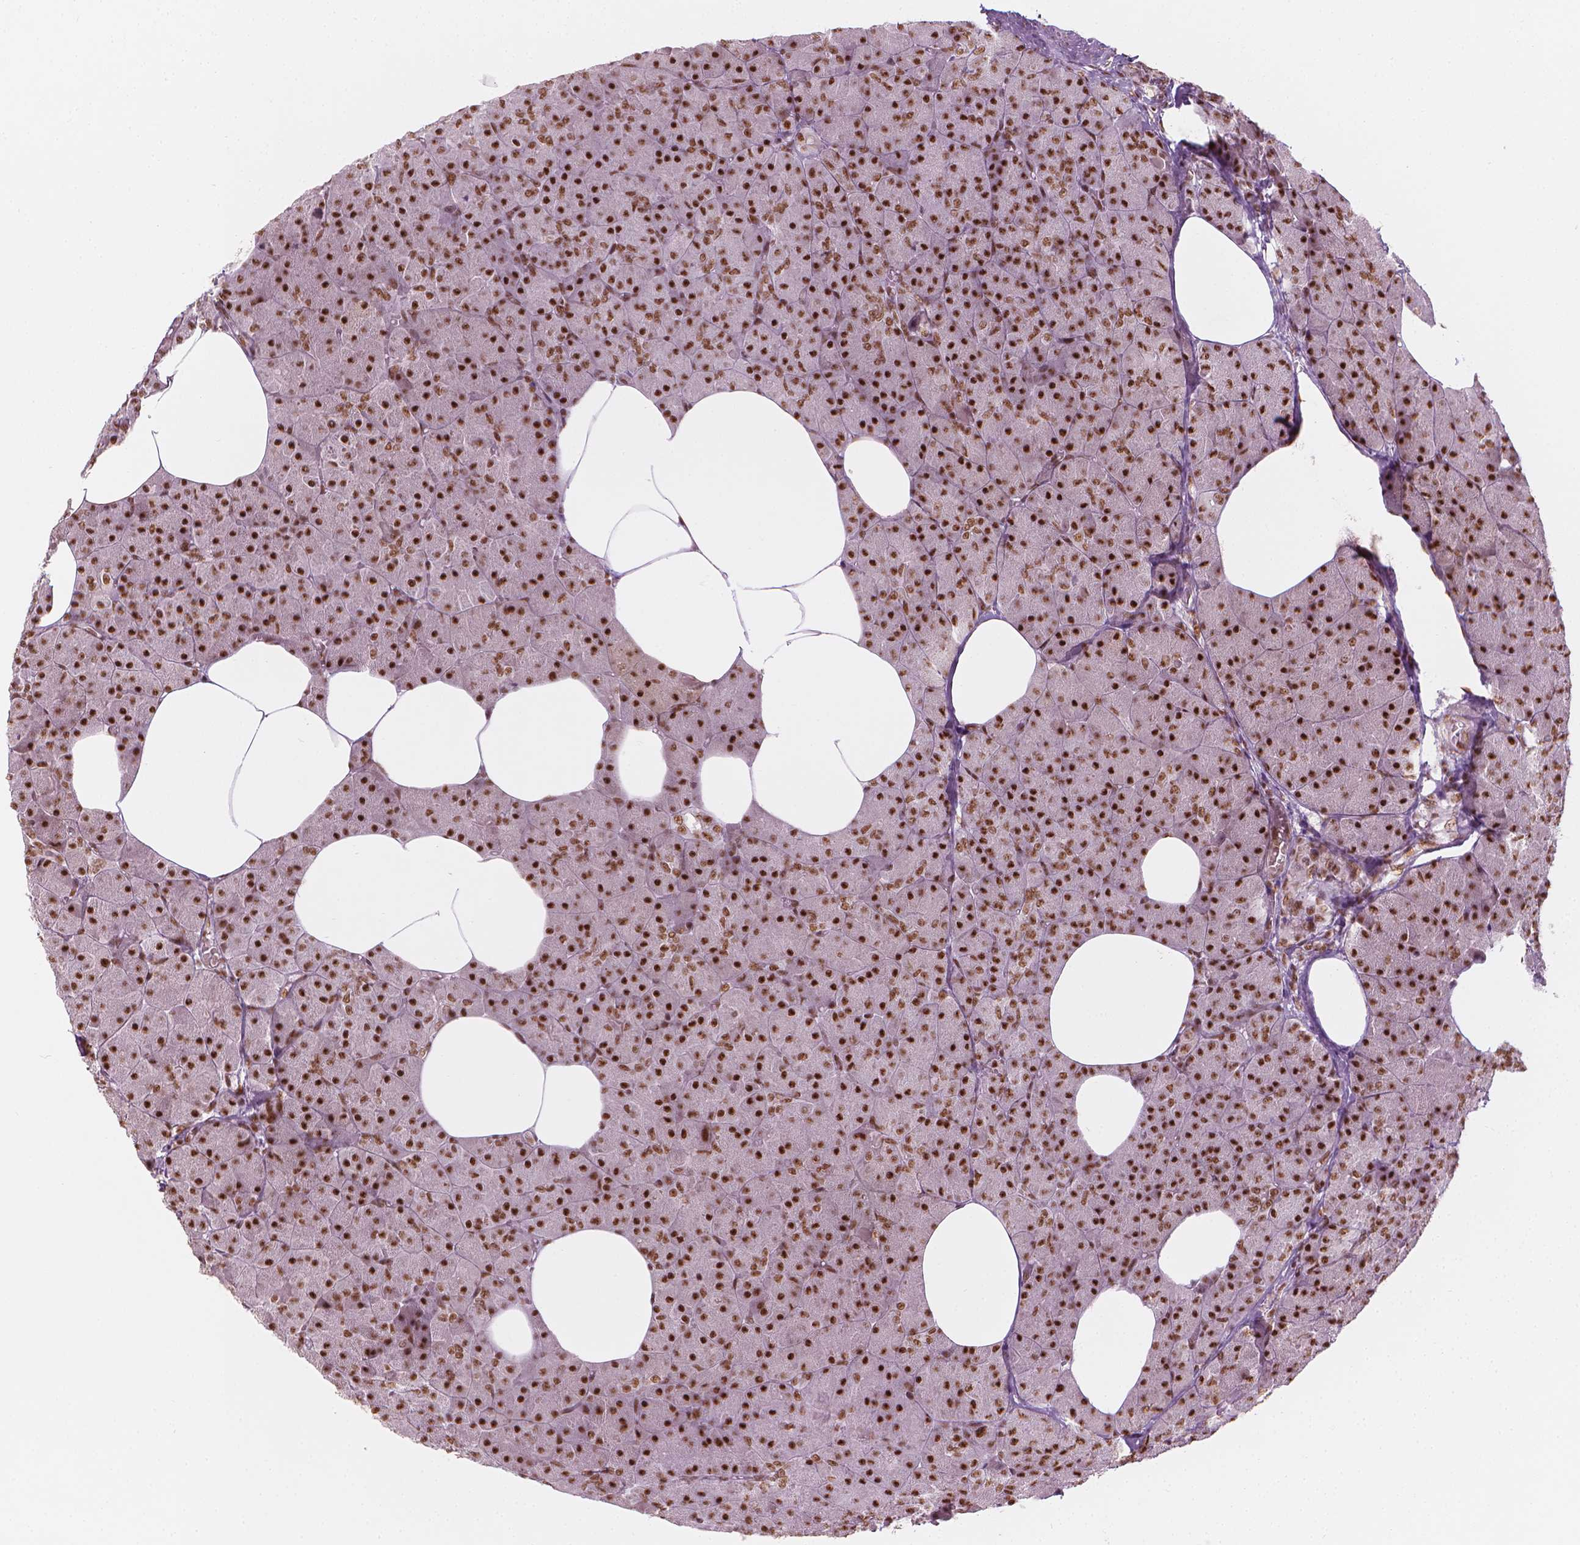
{"staining": {"intensity": "strong", "quantity": ">75%", "location": "nuclear"}, "tissue": "pancreas", "cell_type": "Exocrine glandular cells", "image_type": "normal", "snomed": [{"axis": "morphology", "description": "Normal tissue, NOS"}, {"axis": "topography", "description": "Pancreas"}], "caption": "Unremarkable pancreas was stained to show a protein in brown. There is high levels of strong nuclear positivity in about >75% of exocrine glandular cells. (DAB (3,3'-diaminobenzidine) = brown stain, brightfield microscopy at high magnification).", "gene": "ELF2", "patient": {"sex": "female", "age": 45}}